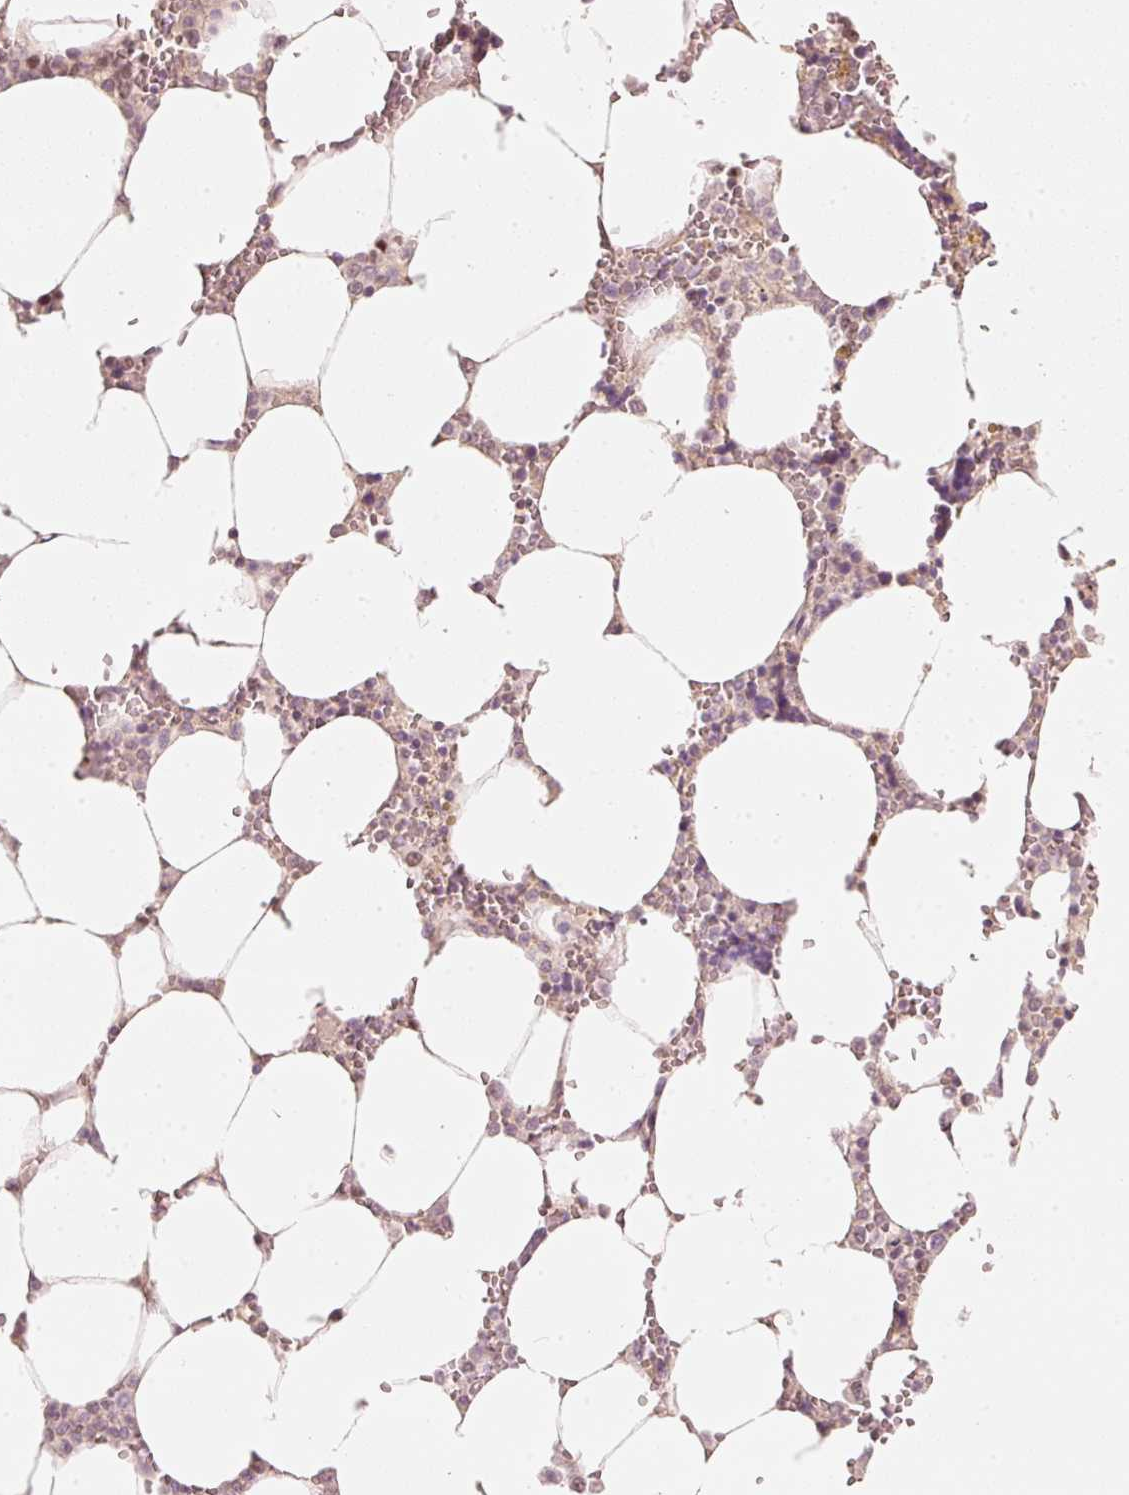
{"staining": {"intensity": "moderate", "quantity": "<25%", "location": "cytoplasmic/membranous,nuclear"}, "tissue": "bone marrow", "cell_type": "Hematopoietic cells", "image_type": "normal", "snomed": [{"axis": "morphology", "description": "Normal tissue, NOS"}, {"axis": "topography", "description": "Bone marrow"}], "caption": "A brown stain labels moderate cytoplasmic/membranous,nuclear staining of a protein in hematopoietic cells of unremarkable bone marrow. The protein of interest is stained brown, and the nuclei are stained in blue (DAB (3,3'-diaminobenzidine) IHC with brightfield microscopy, high magnification).", "gene": "TREX2", "patient": {"sex": "male", "age": 64}}